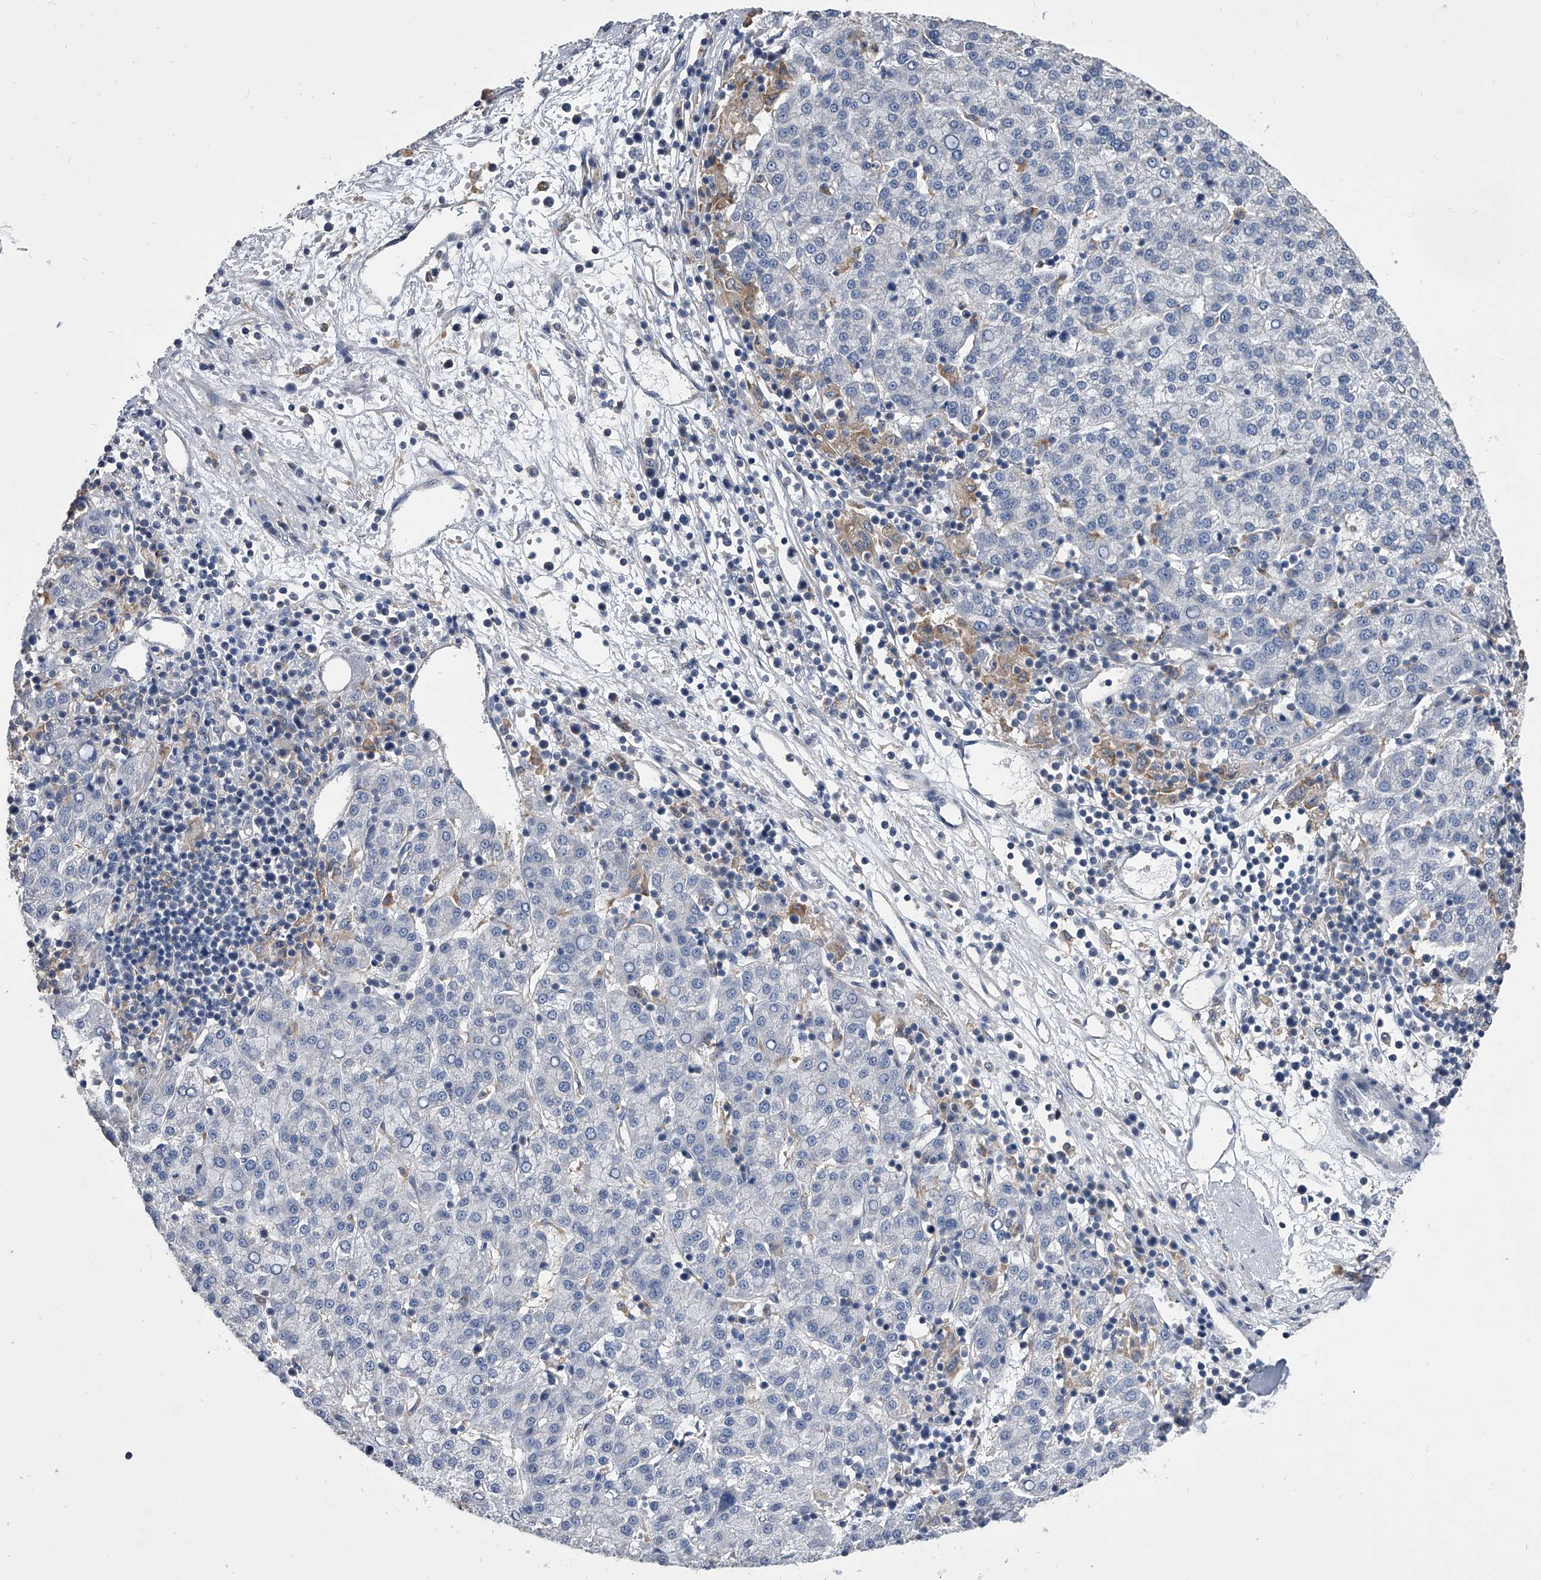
{"staining": {"intensity": "negative", "quantity": "none", "location": "none"}, "tissue": "liver cancer", "cell_type": "Tumor cells", "image_type": "cancer", "snomed": [{"axis": "morphology", "description": "Carcinoma, Hepatocellular, NOS"}, {"axis": "topography", "description": "Liver"}], "caption": "A photomicrograph of human liver hepatocellular carcinoma is negative for staining in tumor cells.", "gene": "MAP4K3", "patient": {"sex": "female", "age": 58}}